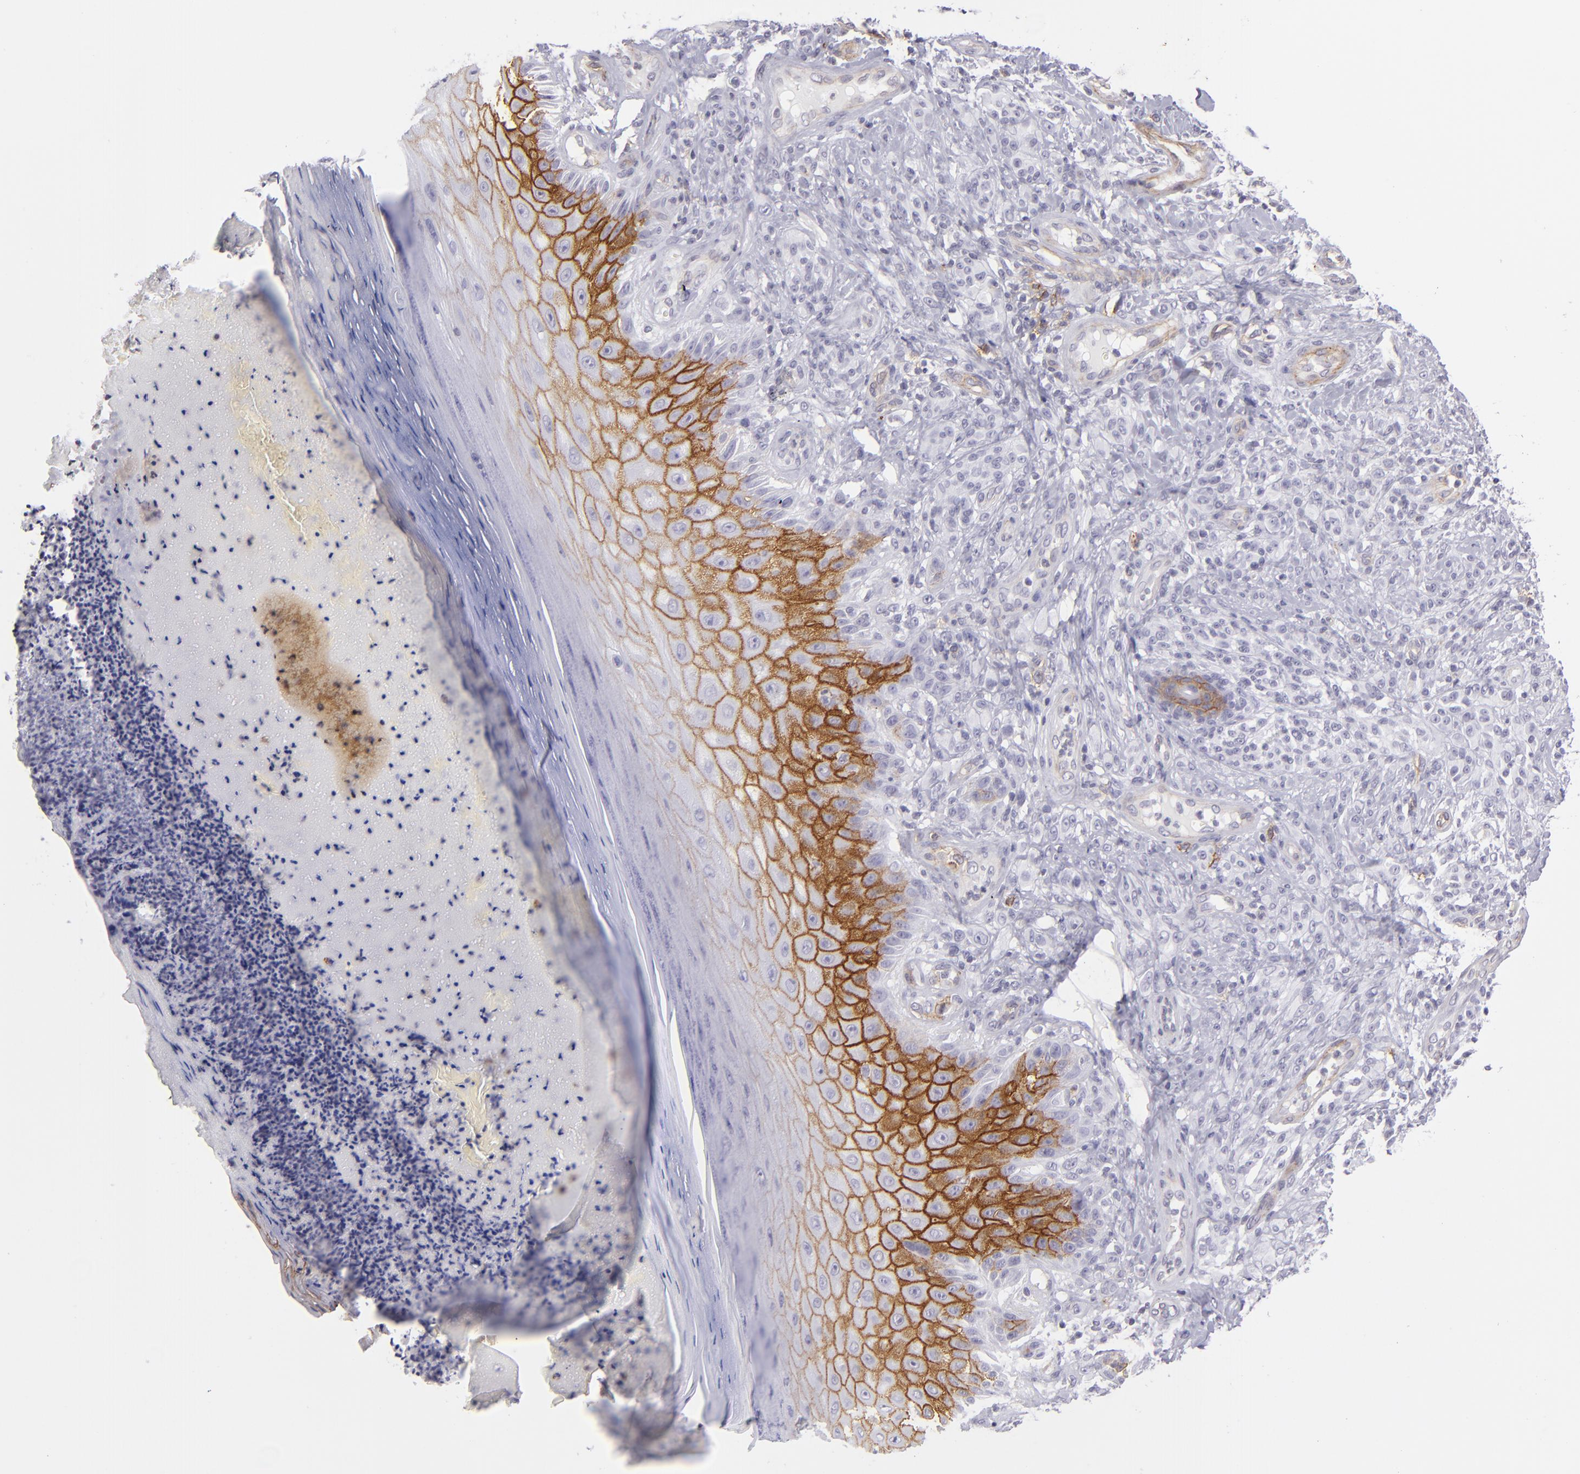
{"staining": {"intensity": "negative", "quantity": "none", "location": "none"}, "tissue": "melanoma", "cell_type": "Tumor cells", "image_type": "cancer", "snomed": [{"axis": "morphology", "description": "Malignant melanoma, NOS"}, {"axis": "topography", "description": "Skin"}], "caption": "Malignant melanoma was stained to show a protein in brown. There is no significant positivity in tumor cells.", "gene": "THBD", "patient": {"sex": "male", "age": 57}}